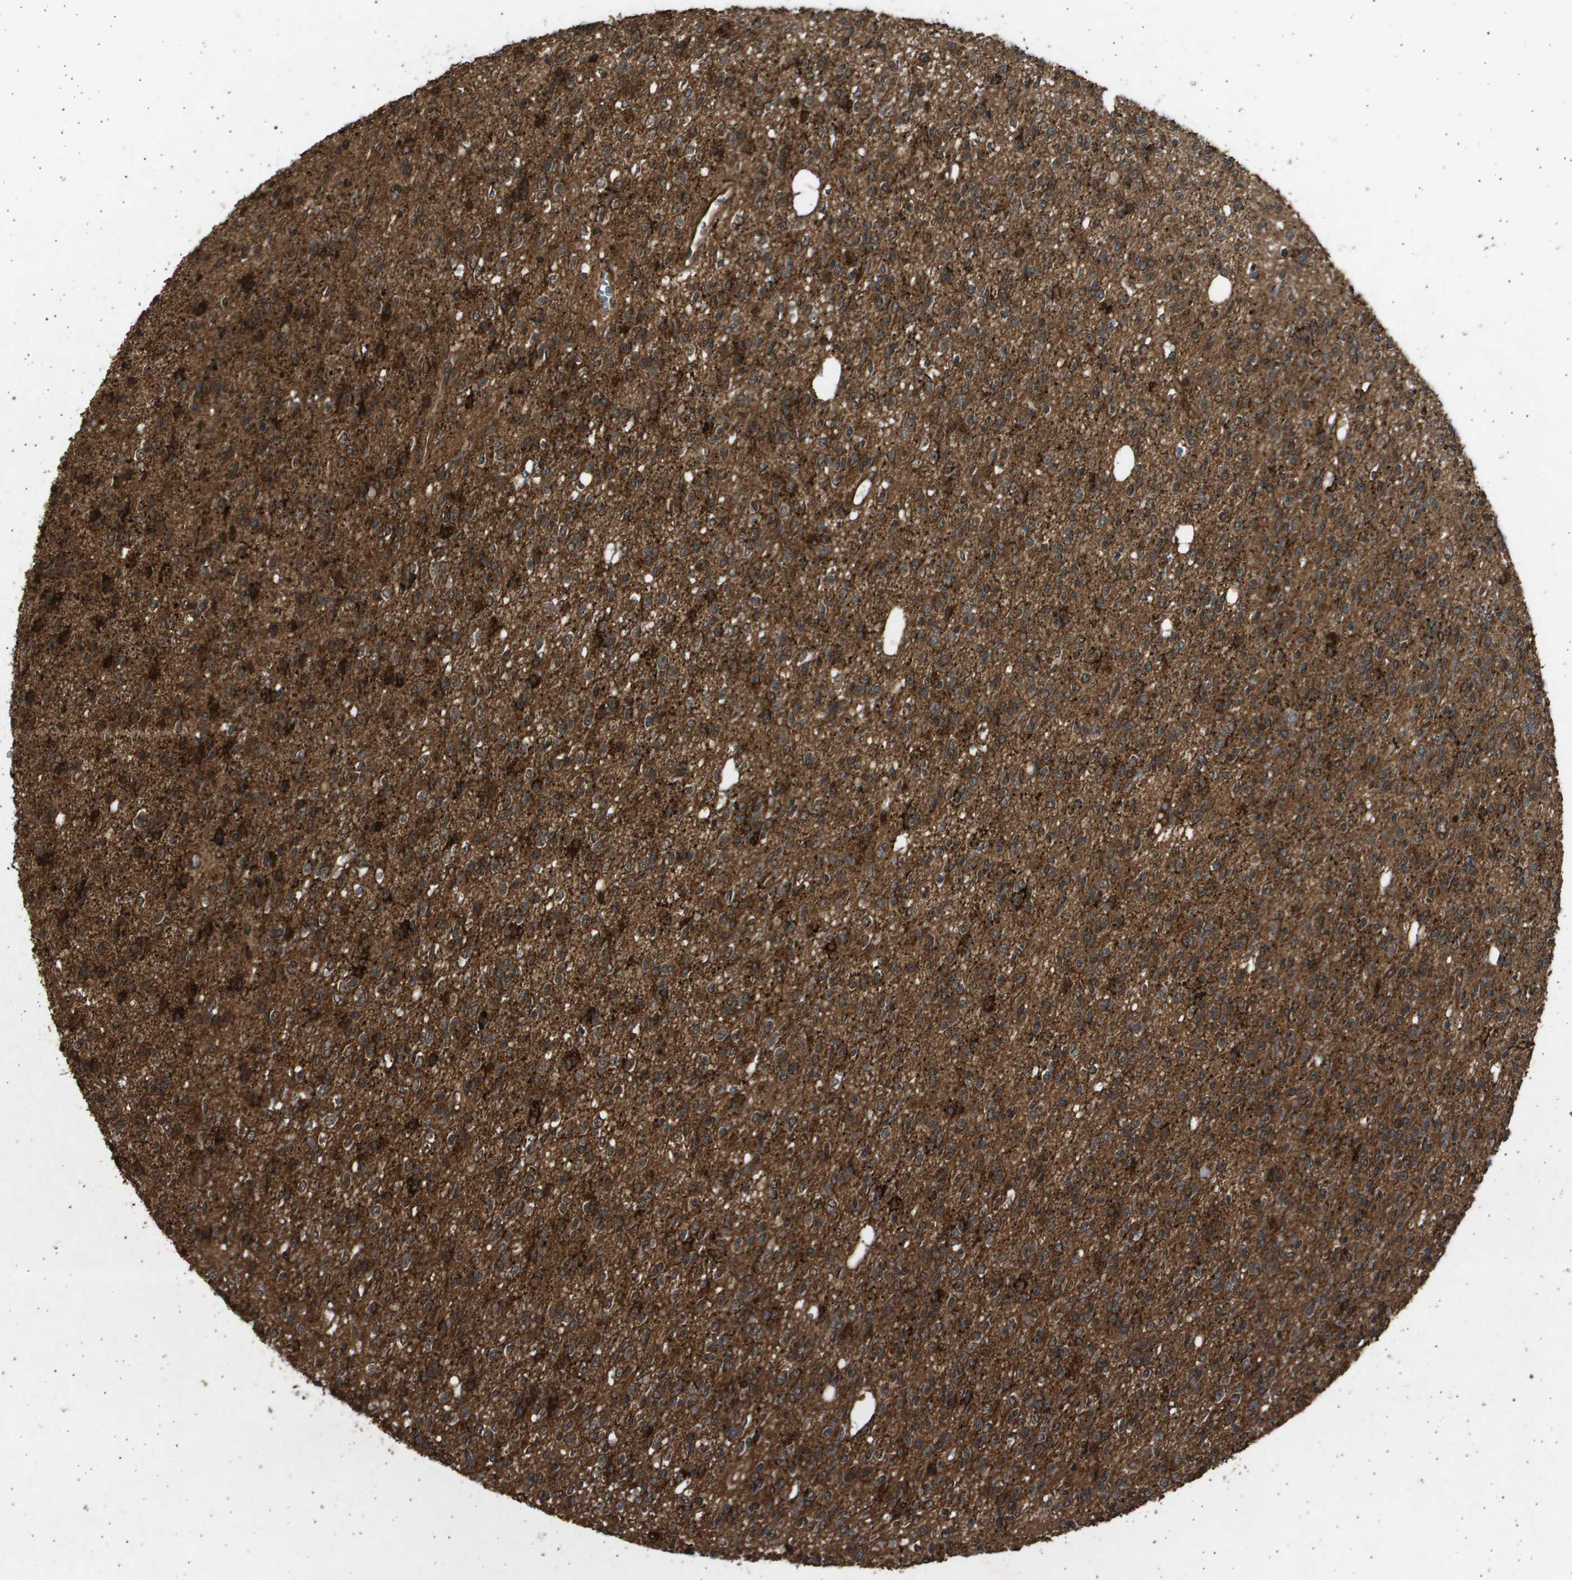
{"staining": {"intensity": "strong", "quantity": ">75%", "location": "cytoplasmic/membranous"}, "tissue": "glioma", "cell_type": "Tumor cells", "image_type": "cancer", "snomed": [{"axis": "morphology", "description": "Glioma, malignant, High grade"}, {"axis": "topography", "description": "Brain"}], "caption": "The histopathology image shows staining of glioma, revealing strong cytoplasmic/membranous protein positivity (brown color) within tumor cells. (DAB (3,3'-diaminobenzidine) IHC with brightfield microscopy, high magnification).", "gene": "TNRC6A", "patient": {"sex": "male", "age": 34}}